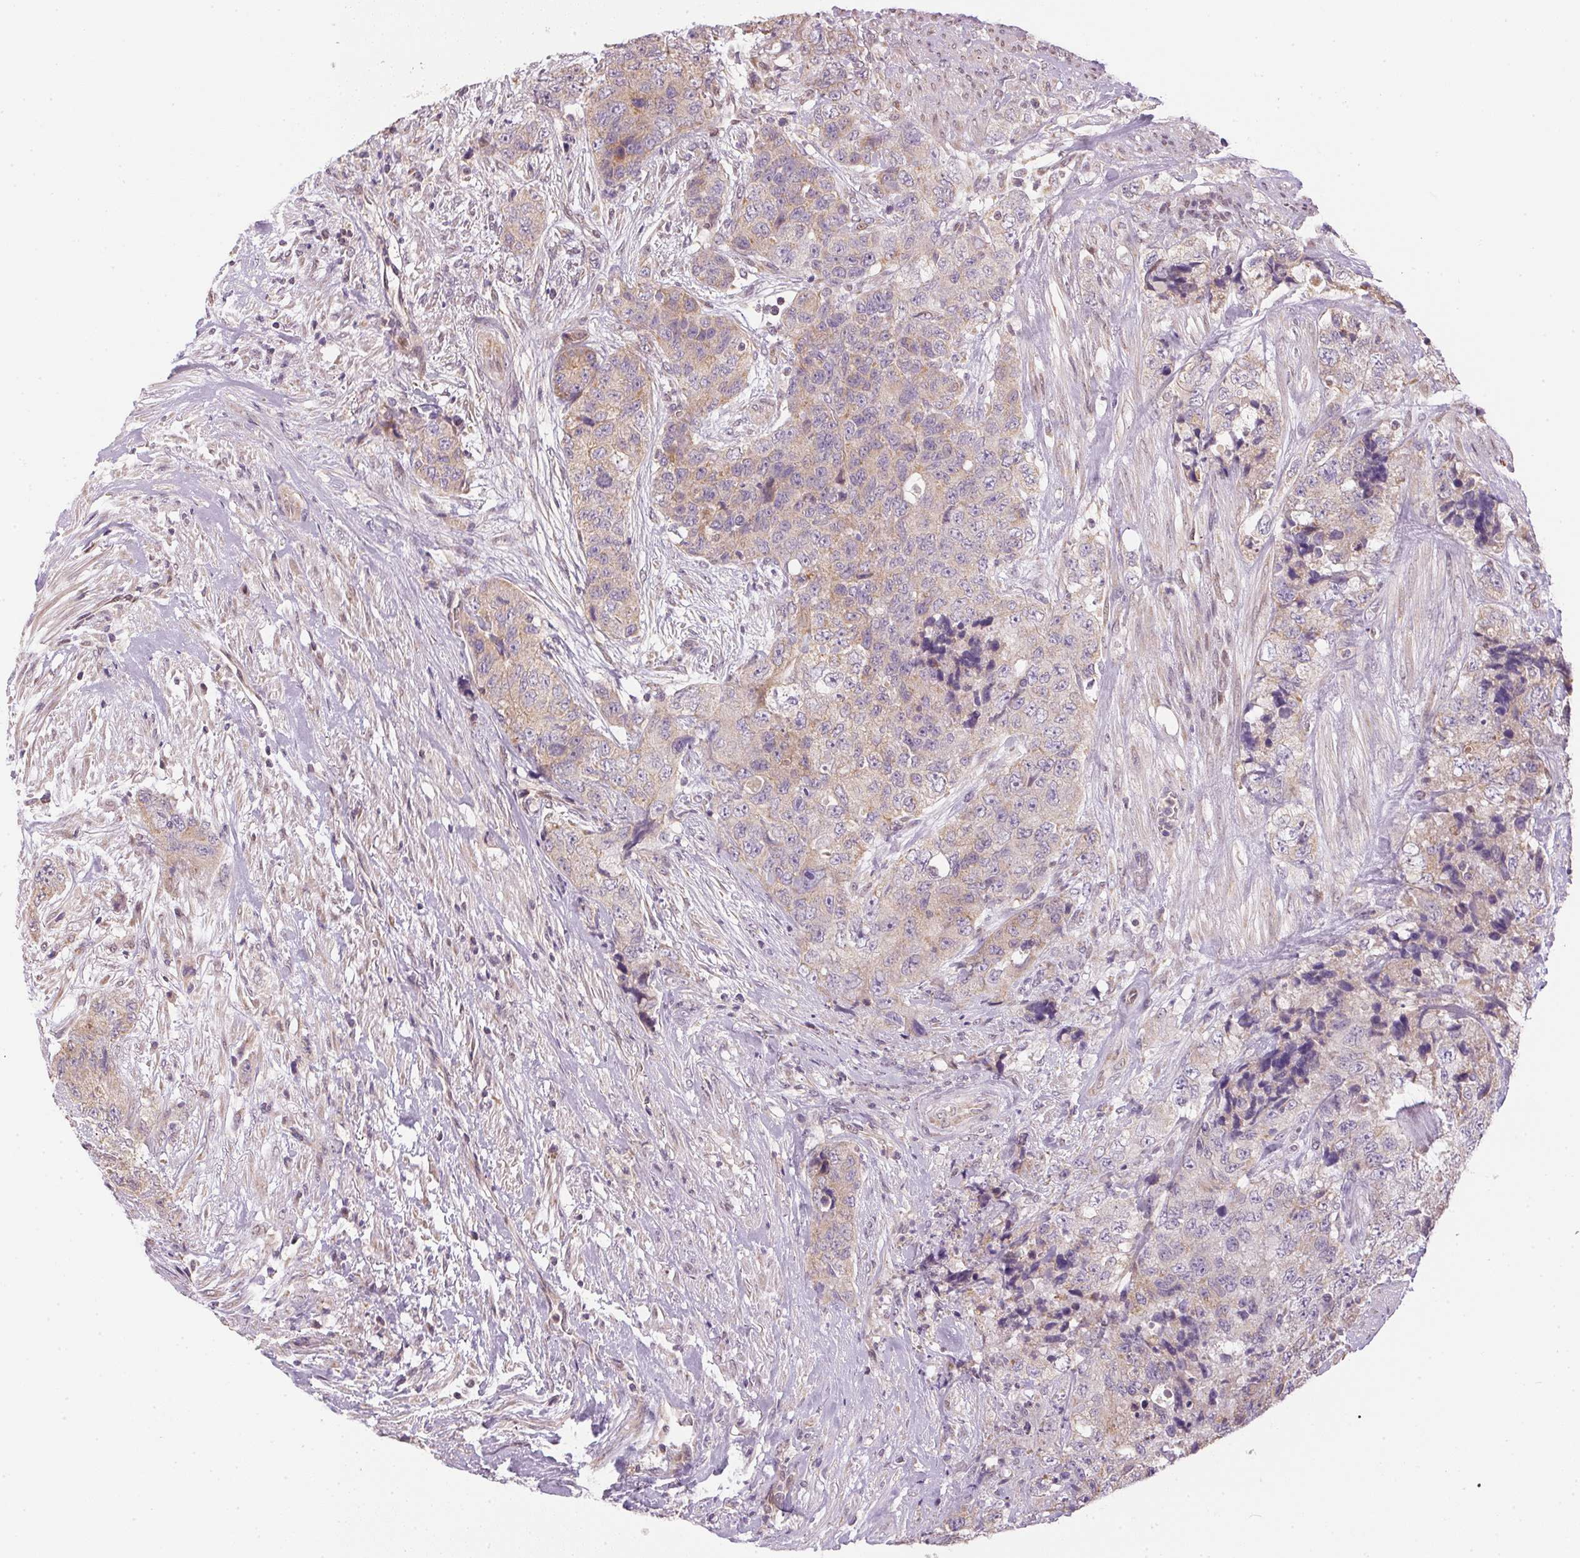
{"staining": {"intensity": "weak", "quantity": ">75%", "location": "cytoplasmic/membranous,nuclear"}, "tissue": "urothelial cancer", "cell_type": "Tumor cells", "image_type": "cancer", "snomed": [{"axis": "morphology", "description": "Urothelial carcinoma, High grade"}, {"axis": "topography", "description": "Urinary bladder"}], "caption": "Protein expression analysis of human high-grade urothelial carcinoma reveals weak cytoplasmic/membranous and nuclear expression in about >75% of tumor cells.", "gene": "SC5D", "patient": {"sex": "female", "age": 78}}